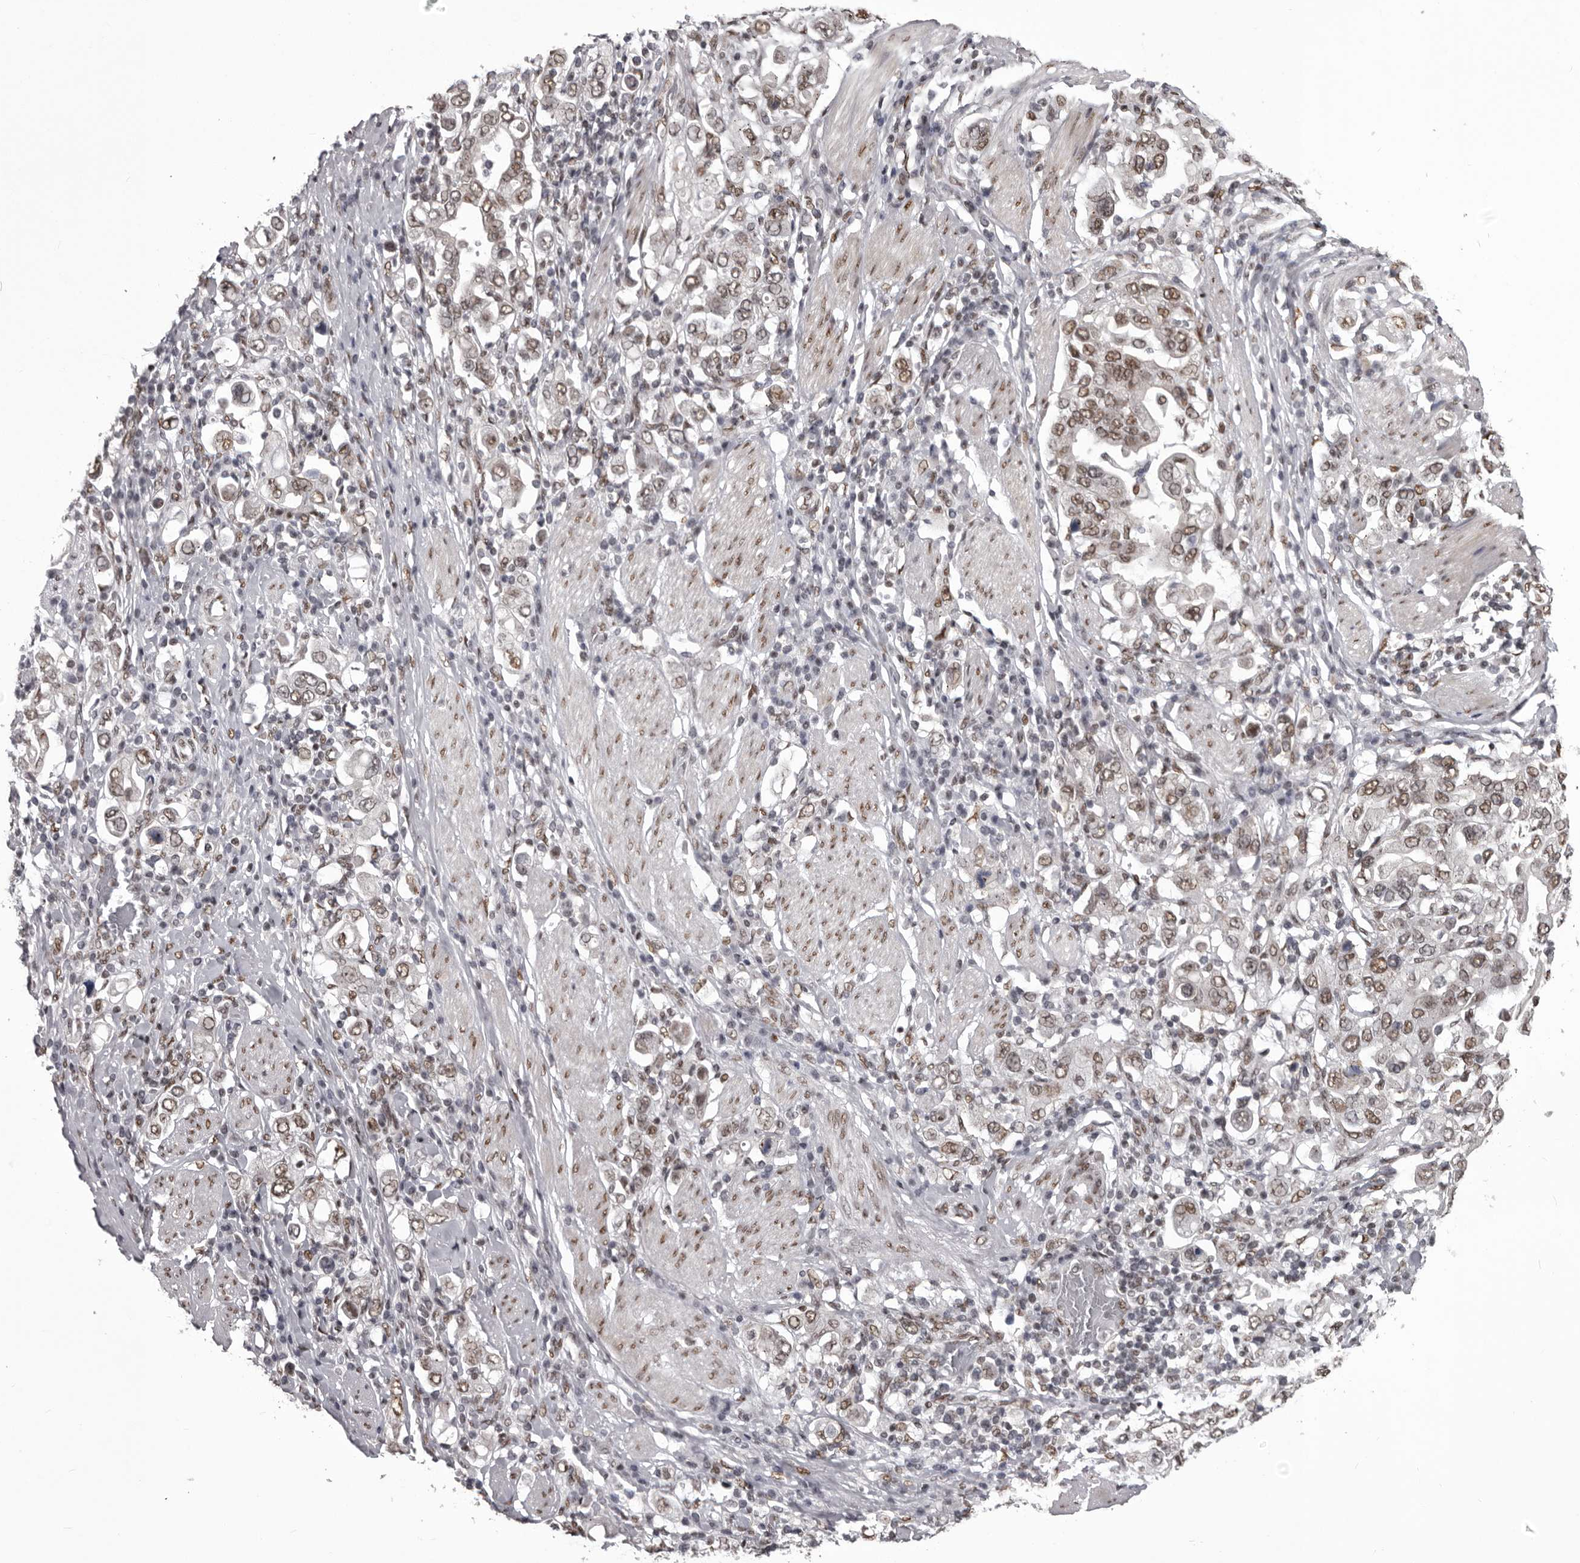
{"staining": {"intensity": "moderate", "quantity": ">75%", "location": "nuclear"}, "tissue": "stomach cancer", "cell_type": "Tumor cells", "image_type": "cancer", "snomed": [{"axis": "morphology", "description": "Adenocarcinoma, NOS"}, {"axis": "topography", "description": "Stomach, upper"}], "caption": "Human stomach adenocarcinoma stained for a protein (brown) demonstrates moderate nuclear positive expression in about >75% of tumor cells.", "gene": "NUMA1", "patient": {"sex": "male", "age": 62}}